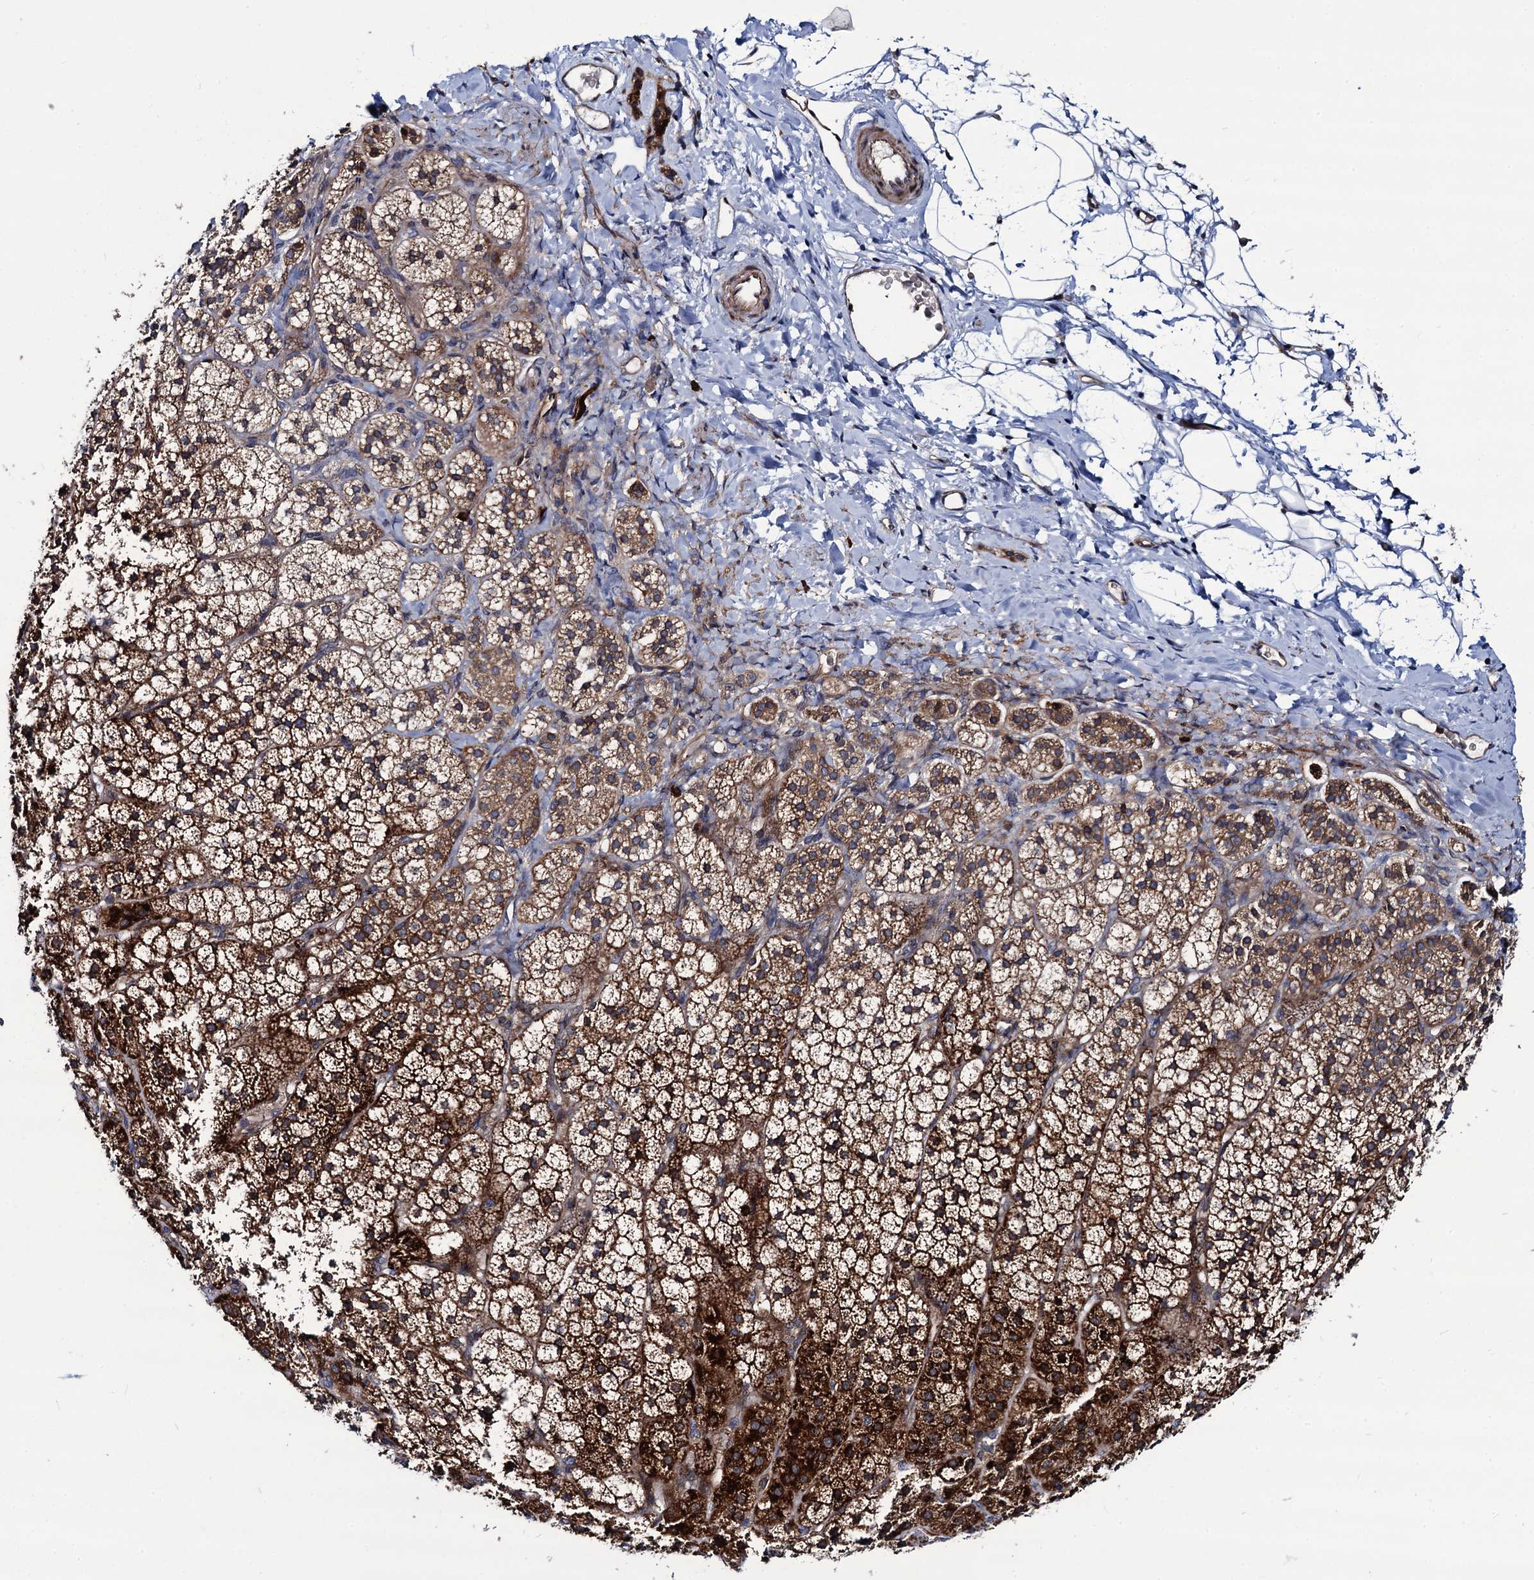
{"staining": {"intensity": "strong", "quantity": "25%-75%", "location": "cytoplasmic/membranous"}, "tissue": "adrenal gland", "cell_type": "Glandular cells", "image_type": "normal", "snomed": [{"axis": "morphology", "description": "Normal tissue, NOS"}, {"axis": "topography", "description": "Adrenal gland"}], "caption": "Immunohistochemical staining of benign adrenal gland demonstrates strong cytoplasmic/membranous protein positivity in approximately 25%-75% of glandular cells. Ihc stains the protein of interest in brown and the nuclei are stained blue.", "gene": "KXD1", "patient": {"sex": "female", "age": 44}}